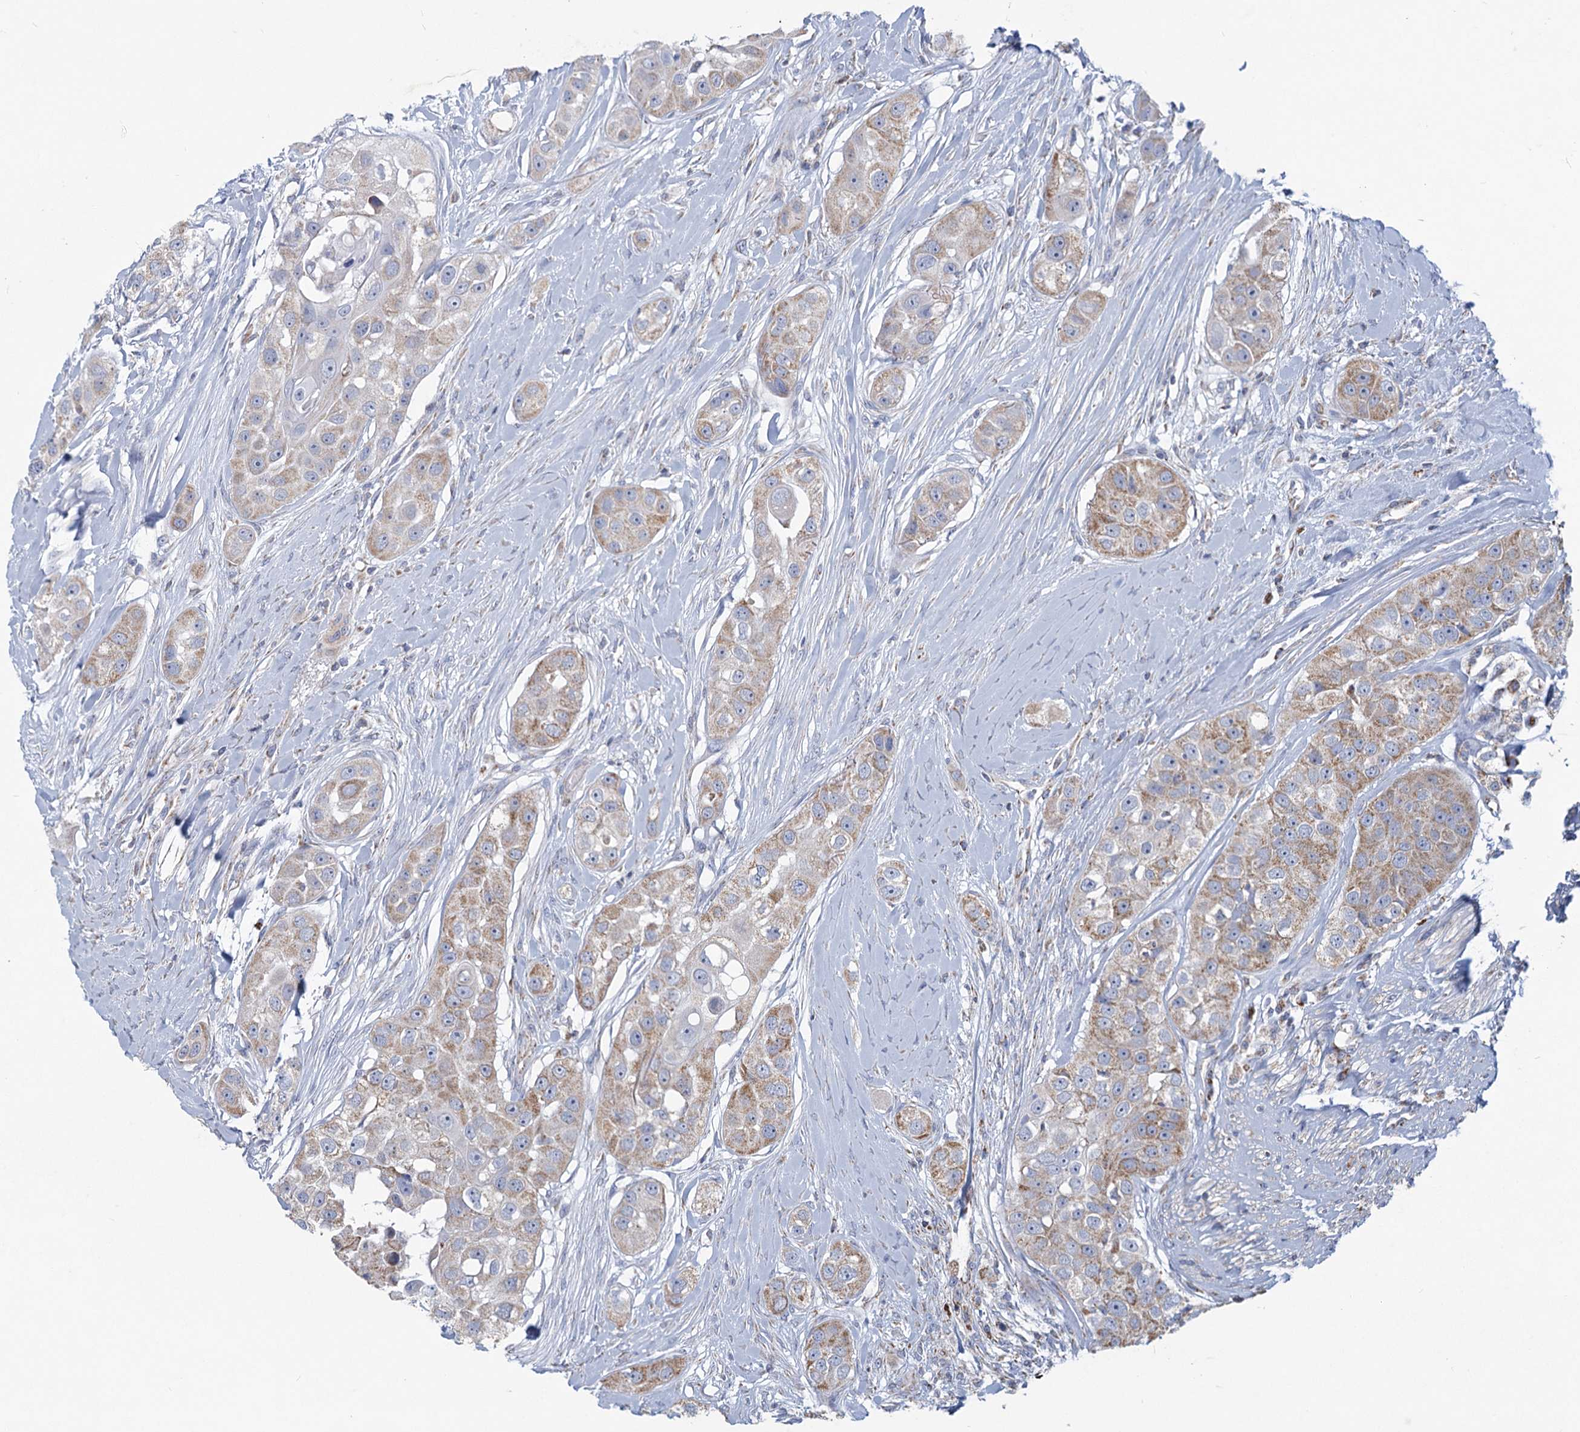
{"staining": {"intensity": "moderate", "quantity": "25%-75%", "location": "cytoplasmic/membranous"}, "tissue": "head and neck cancer", "cell_type": "Tumor cells", "image_type": "cancer", "snomed": [{"axis": "morphology", "description": "Normal tissue, NOS"}, {"axis": "morphology", "description": "Squamous cell carcinoma, NOS"}, {"axis": "topography", "description": "Skeletal muscle"}, {"axis": "topography", "description": "Head-Neck"}], "caption": "This photomicrograph exhibits head and neck cancer (squamous cell carcinoma) stained with IHC to label a protein in brown. The cytoplasmic/membranous of tumor cells show moderate positivity for the protein. Nuclei are counter-stained blue.", "gene": "NDUFC2", "patient": {"sex": "male", "age": 51}}